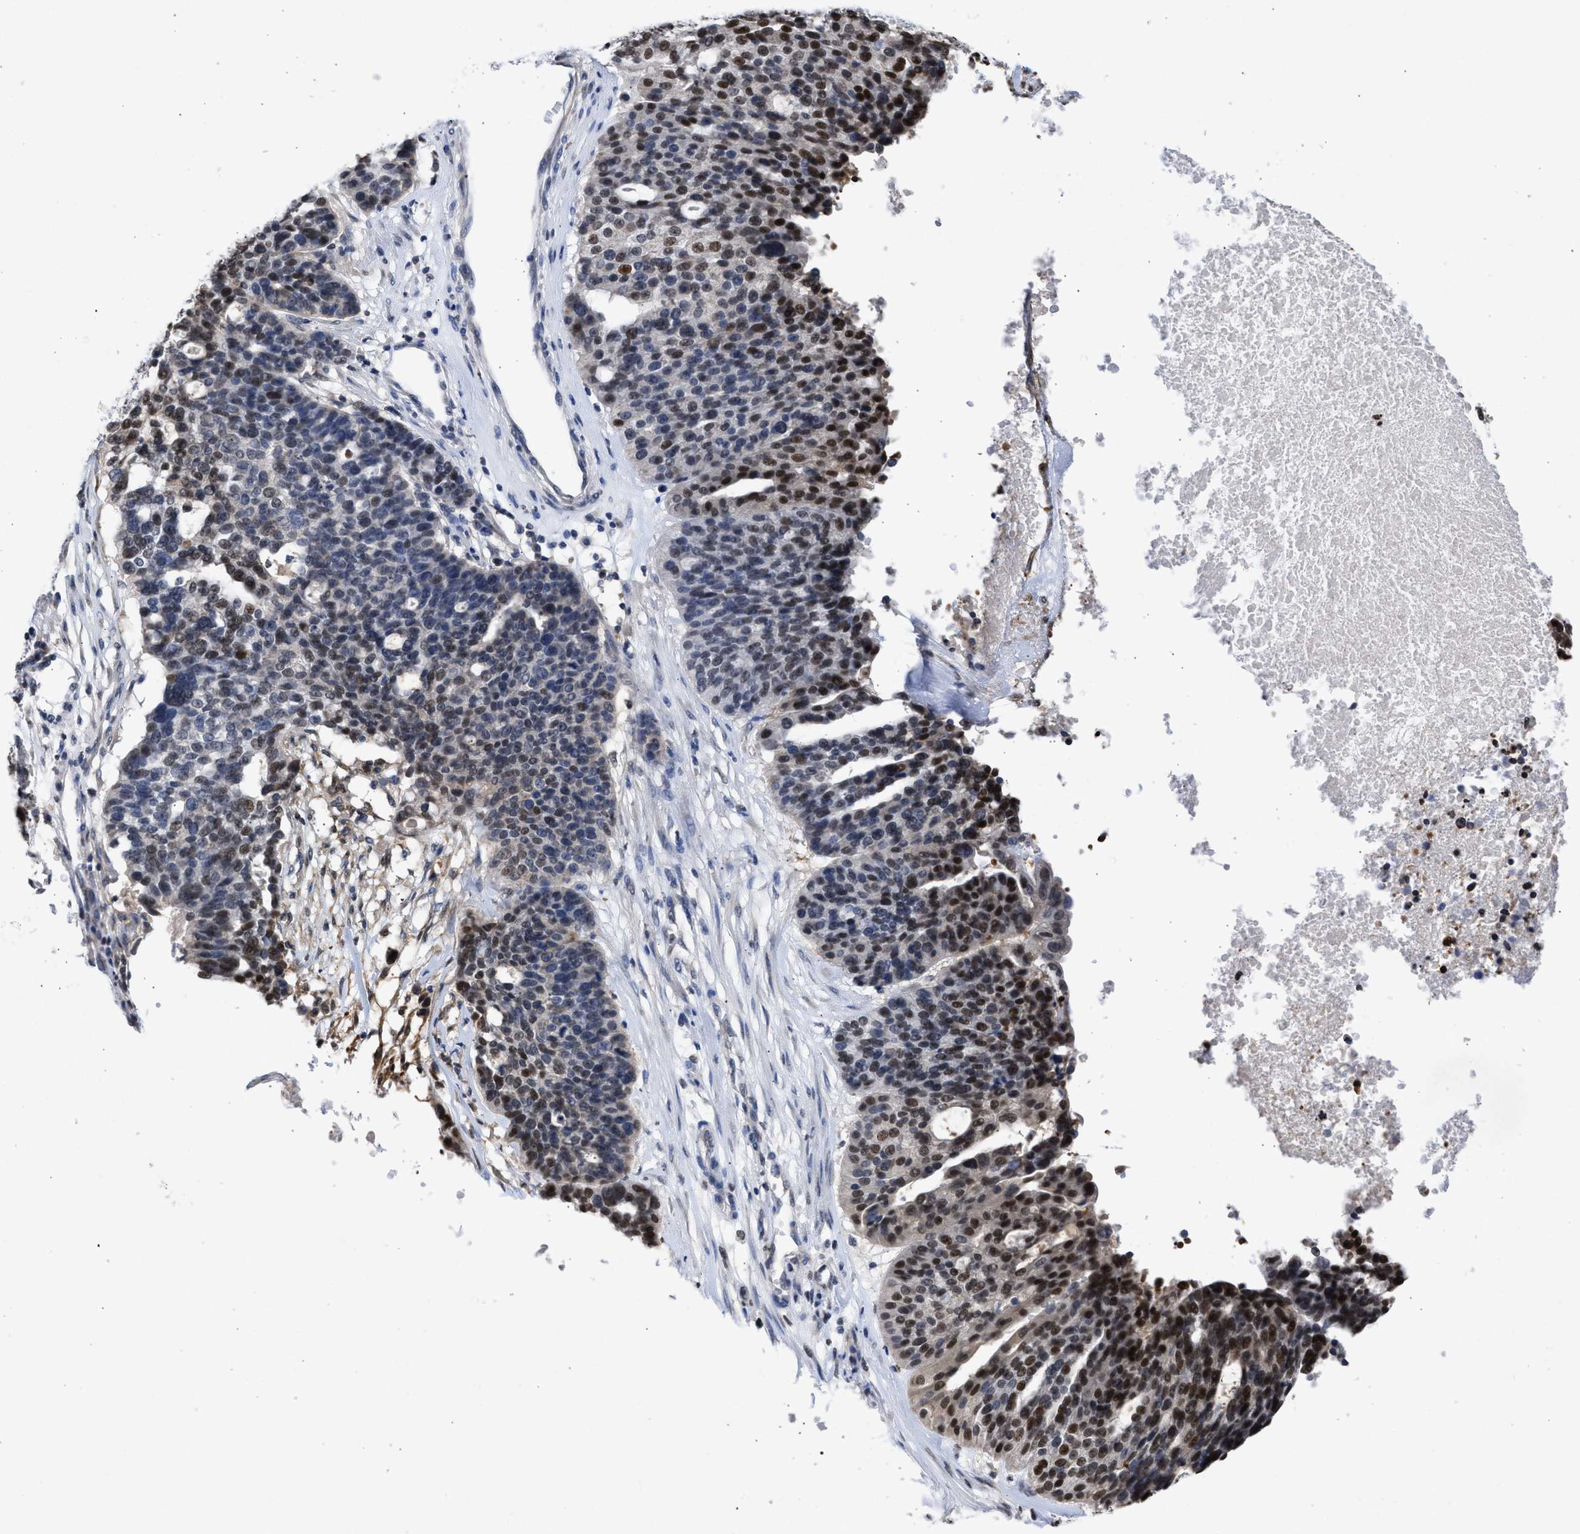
{"staining": {"intensity": "strong", "quantity": "<25%", "location": "nuclear"}, "tissue": "ovarian cancer", "cell_type": "Tumor cells", "image_type": "cancer", "snomed": [{"axis": "morphology", "description": "Cystadenocarcinoma, serous, NOS"}, {"axis": "topography", "description": "Ovary"}], "caption": "Ovarian serous cystadenocarcinoma tissue shows strong nuclear positivity in approximately <25% of tumor cells, visualized by immunohistochemistry.", "gene": "NUP35", "patient": {"sex": "female", "age": 59}}